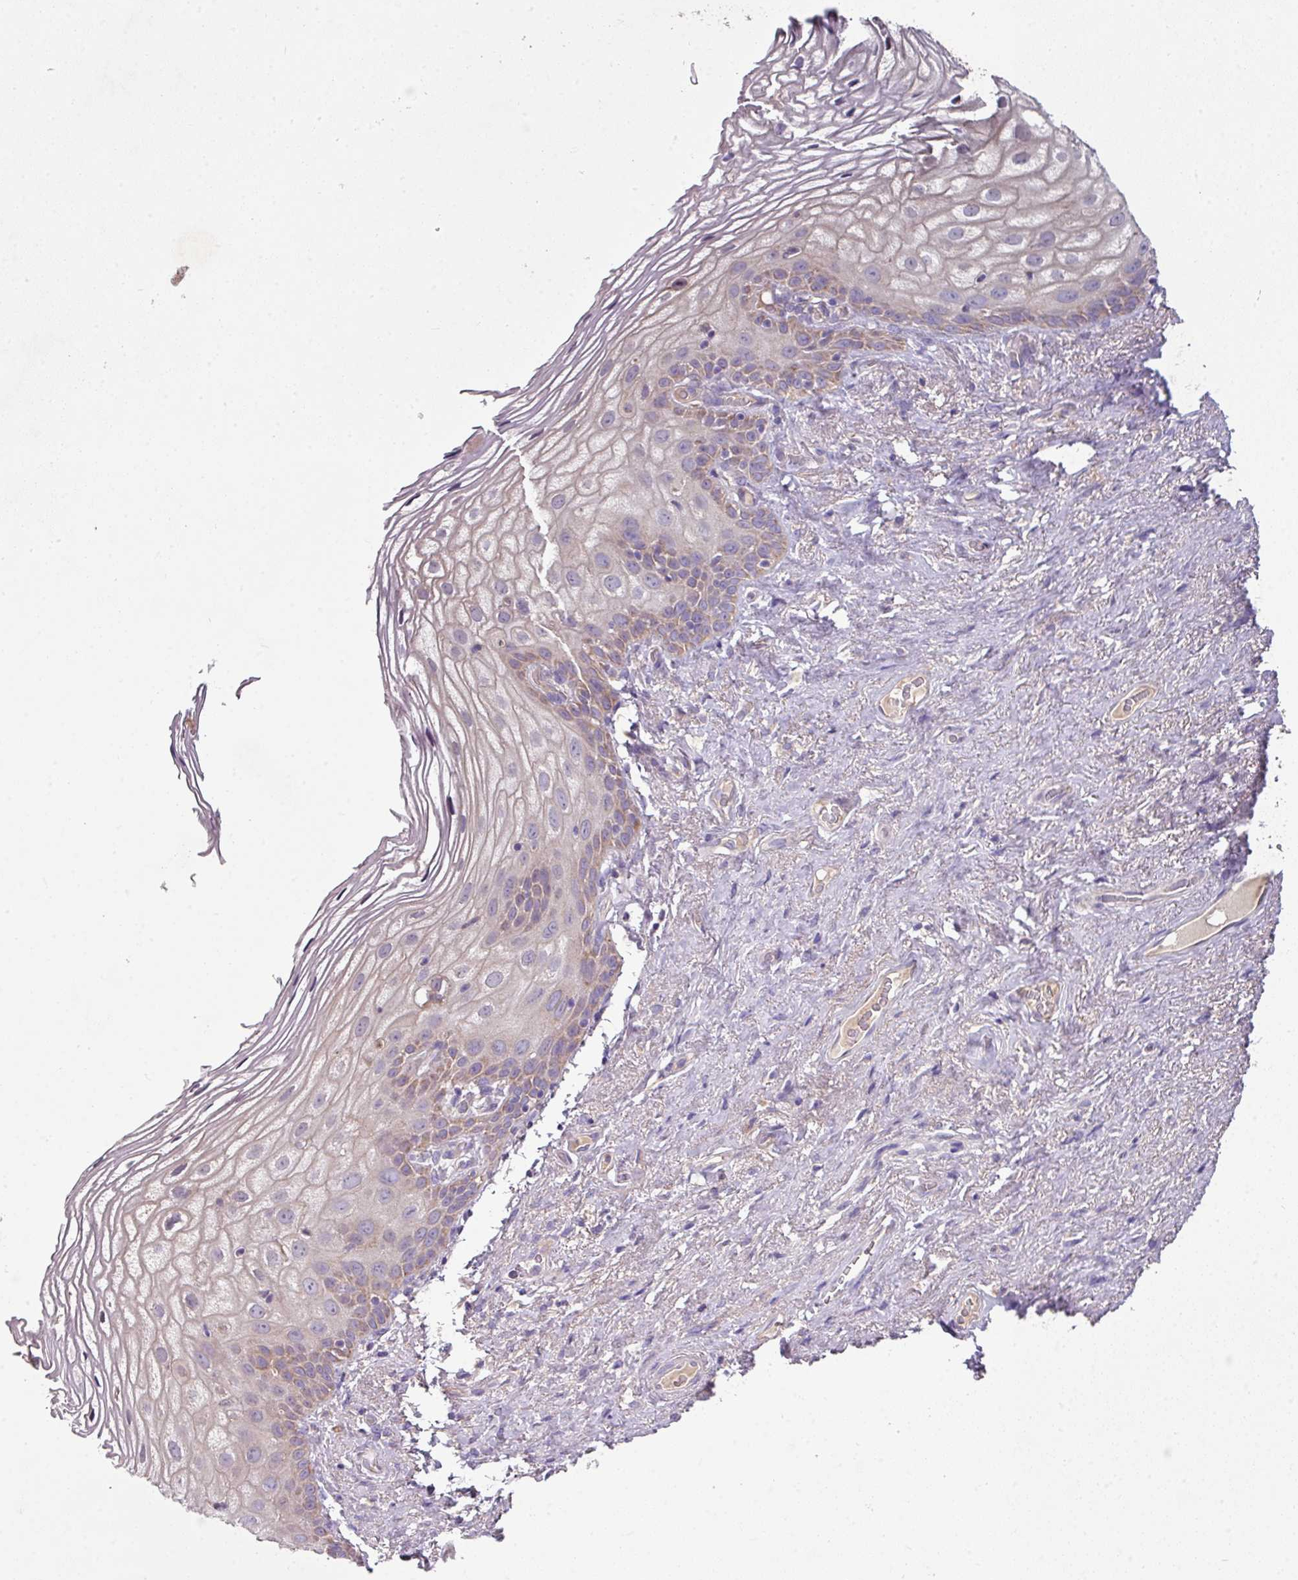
{"staining": {"intensity": "weak", "quantity": "25%-75%", "location": "cytoplasmic/membranous"}, "tissue": "vagina", "cell_type": "Squamous epithelial cells", "image_type": "normal", "snomed": [{"axis": "morphology", "description": "Normal tissue, NOS"}, {"axis": "topography", "description": "Vagina"}, {"axis": "topography", "description": "Peripheral nerve tissue"}], "caption": "A micrograph of human vagina stained for a protein reveals weak cytoplasmic/membranous brown staining in squamous epithelial cells.", "gene": "LRRC9", "patient": {"sex": "female", "age": 71}}